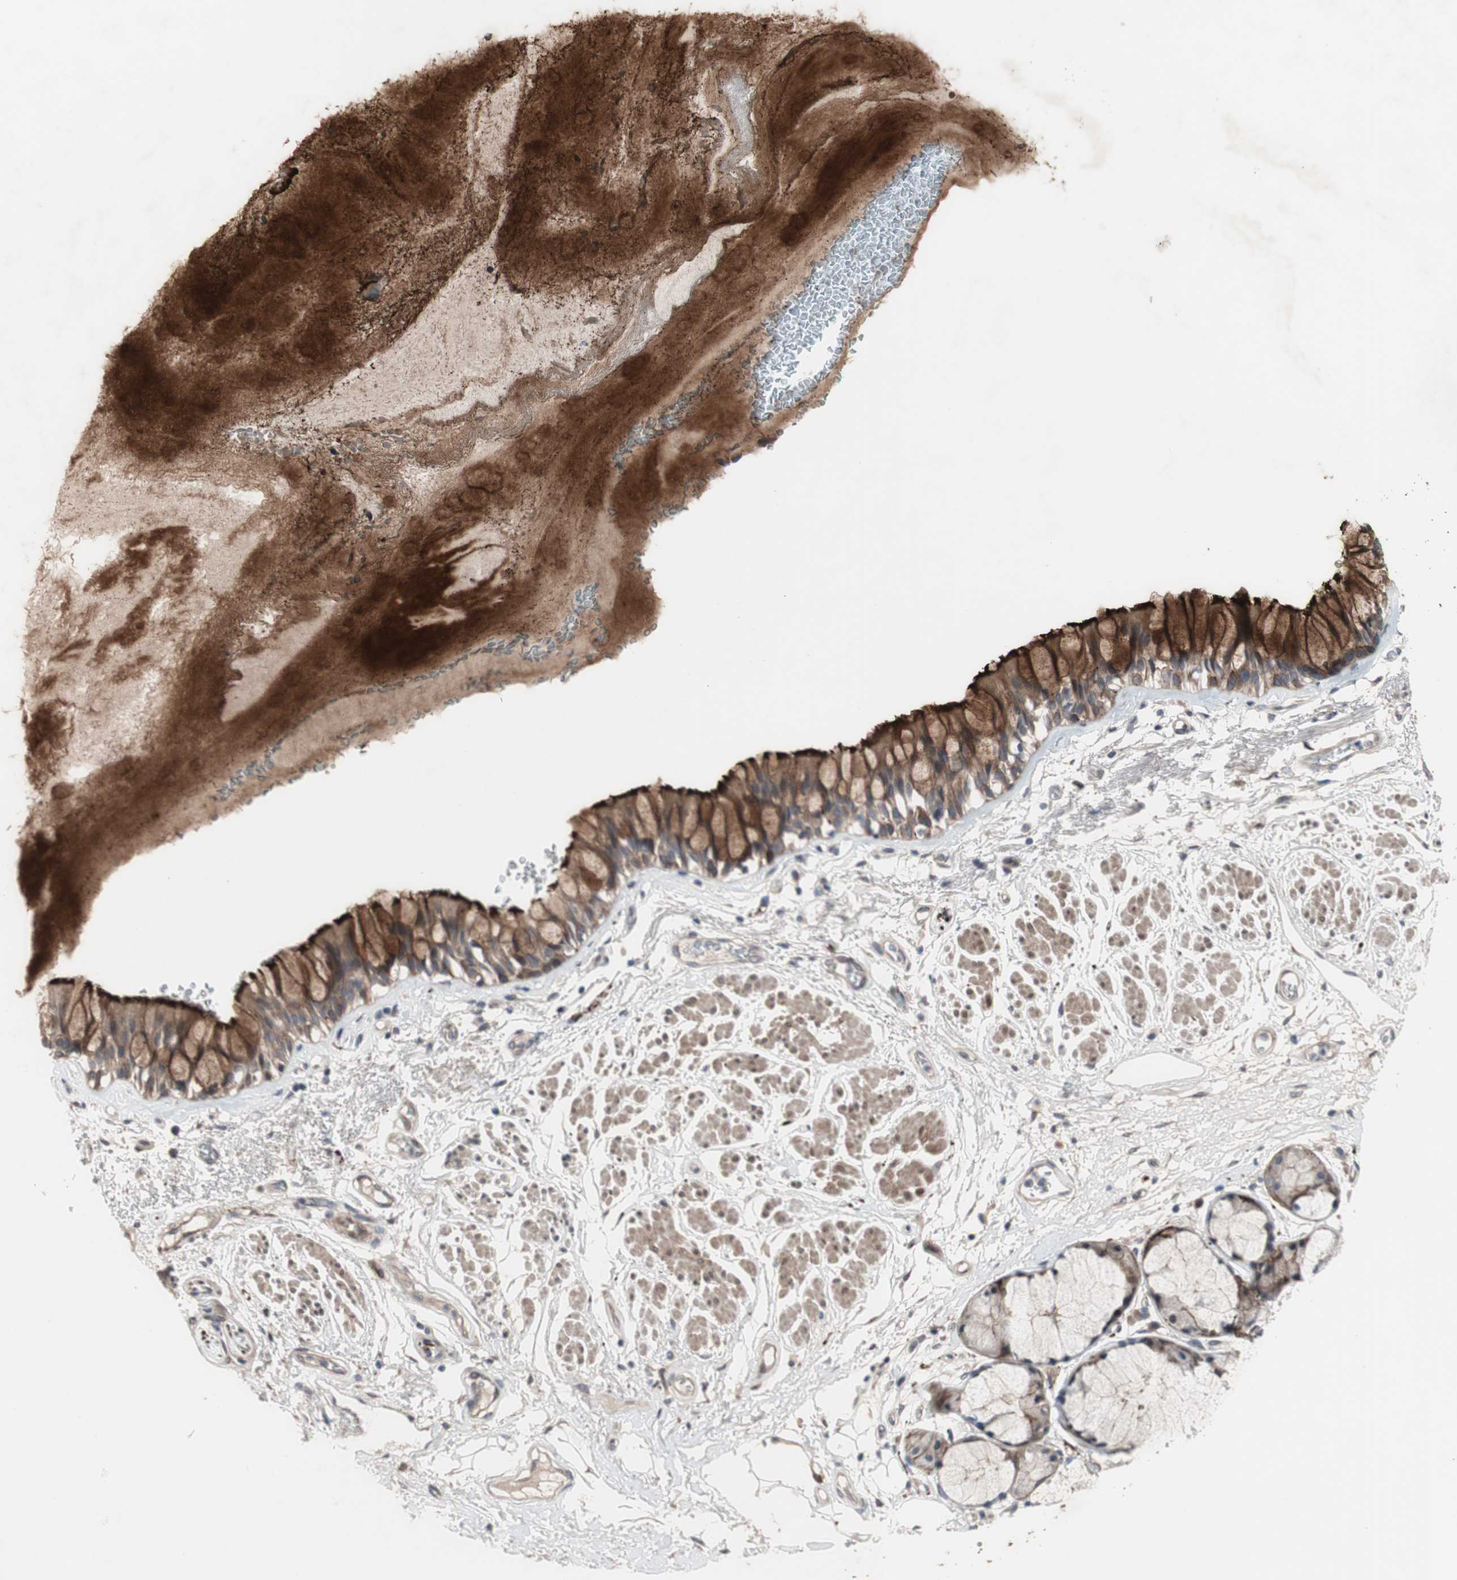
{"staining": {"intensity": "strong", "quantity": ">75%", "location": "cytoplasmic/membranous"}, "tissue": "bronchus", "cell_type": "Respiratory epithelial cells", "image_type": "normal", "snomed": [{"axis": "morphology", "description": "Normal tissue, NOS"}, {"axis": "topography", "description": "Bronchus"}], "caption": "Immunohistochemical staining of unremarkable human bronchus displays strong cytoplasmic/membranous protein staining in about >75% of respiratory epithelial cells. (IHC, brightfield microscopy, high magnification).", "gene": "OAZ1", "patient": {"sex": "male", "age": 66}}